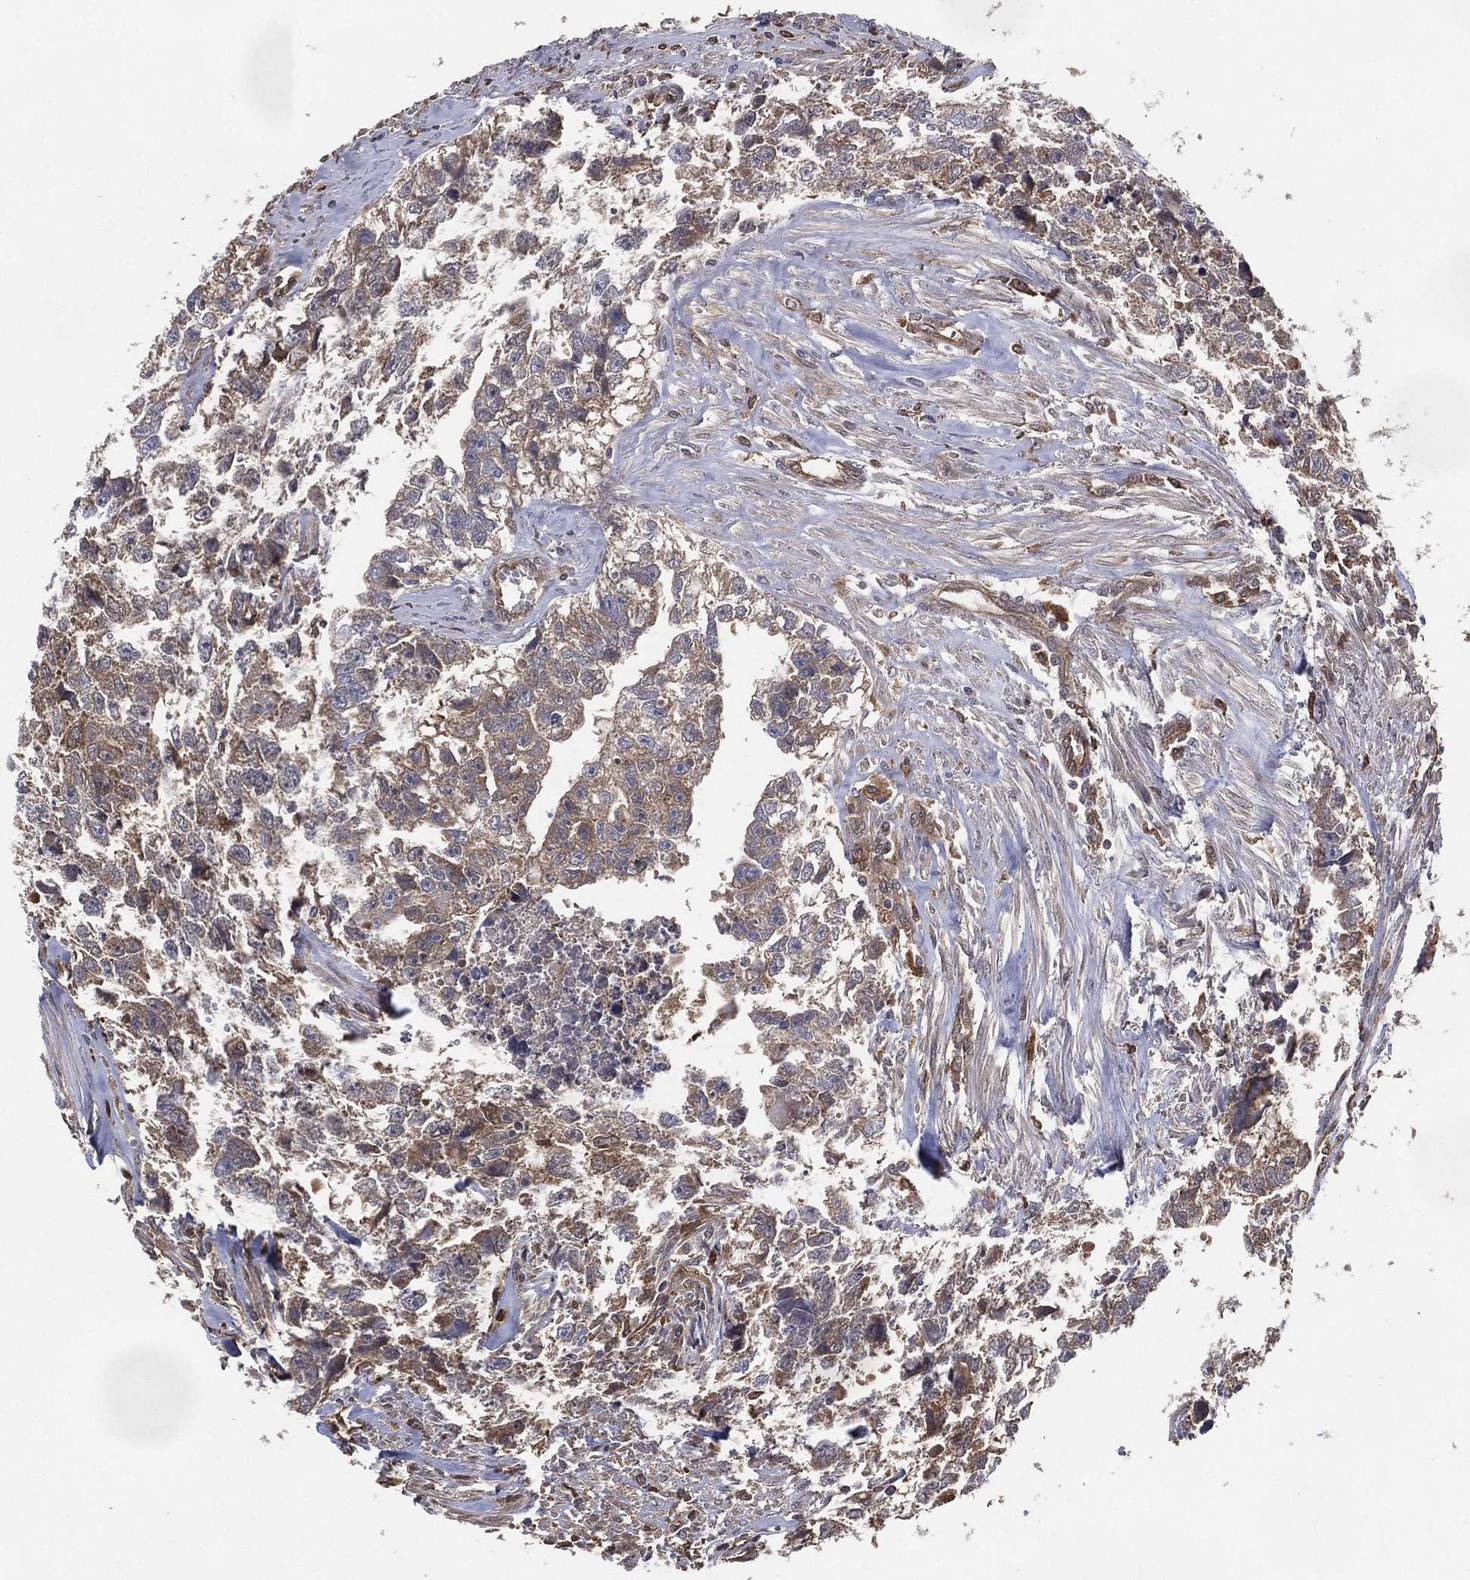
{"staining": {"intensity": "moderate", "quantity": "25%-75%", "location": "cytoplasmic/membranous"}, "tissue": "testis cancer", "cell_type": "Tumor cells", "image_type": "cancer", "snomed": [{"axis": "morphology", "description": "Carcinoma, Embryonal, NOS"}, {"axis": "morphology", "description": "Teratoma, malignant, NOS"}, {"axis": "topography", "description": "Testis"}], "caption": "Immunohistochemistry (IHC) (DAB (3,3'-diaminobenzidine)) staining of human testis malignant teratoma shows moderate cytoplasmic/membranous protein expression in about 25%-75% of tumor cells.", "gene": "PSMG4", "patient": {"sex": "male", "age": 44}}